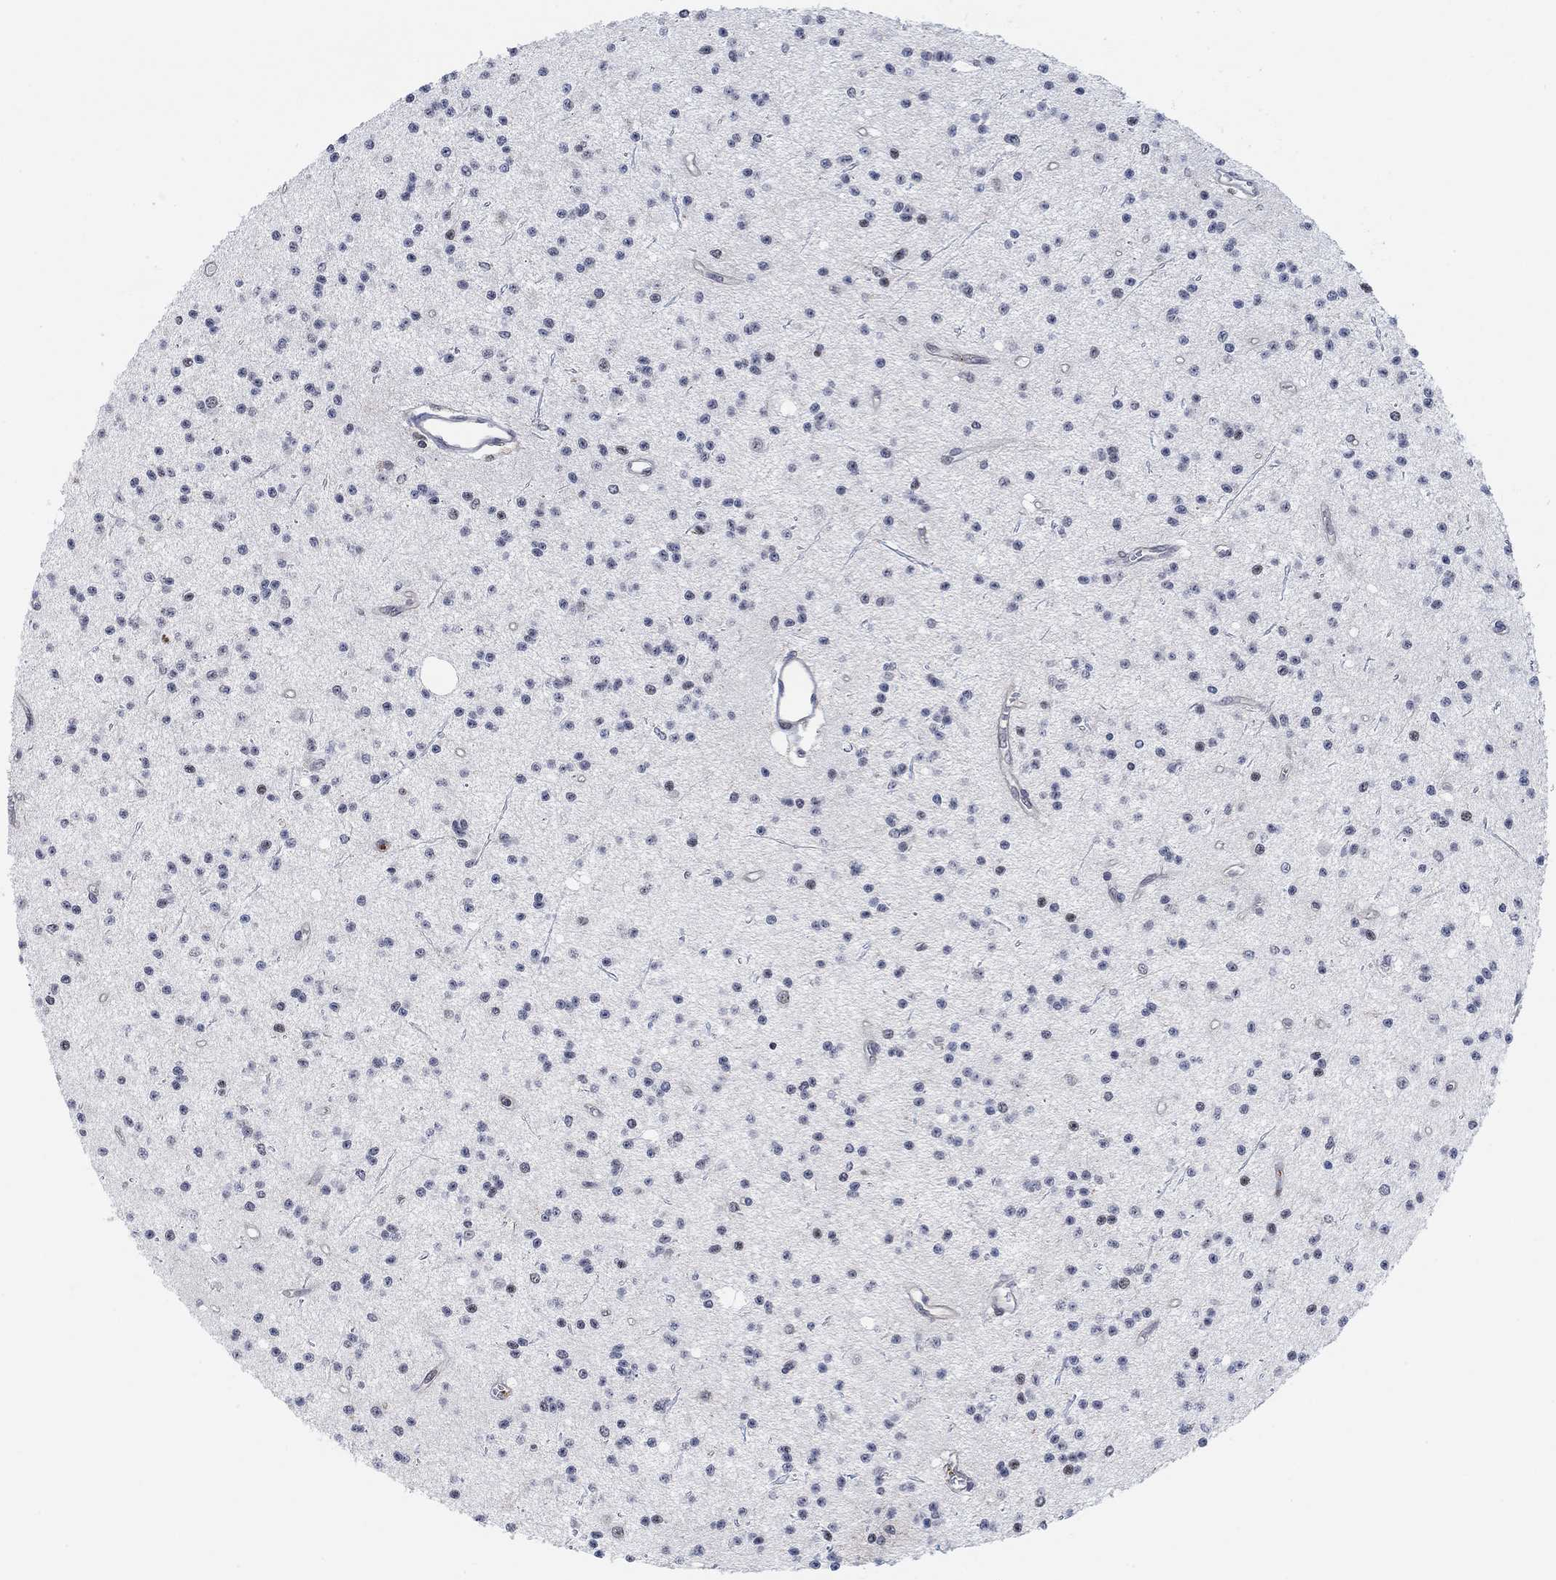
{"staining": {"intensity": "negative", "quantity": "none", "location": "none"}, "tissue": "glioma", "cell_type": "Tumor cells", "image_type": "cancer", "snomed": [{"axis": "morphology", "description": "Glioma, malignant, Low grade"}, {"axis": "topography", "description": "Brain"}], "caption": "Immunohistochemistry micrograph of neoplastic tissue: malignant glioma (low-grade) stained with DAB shows no significant protein positivity in tumor cells.", "gene": "PWWP2B", "patient": {"sex": "male", "age": 27}}